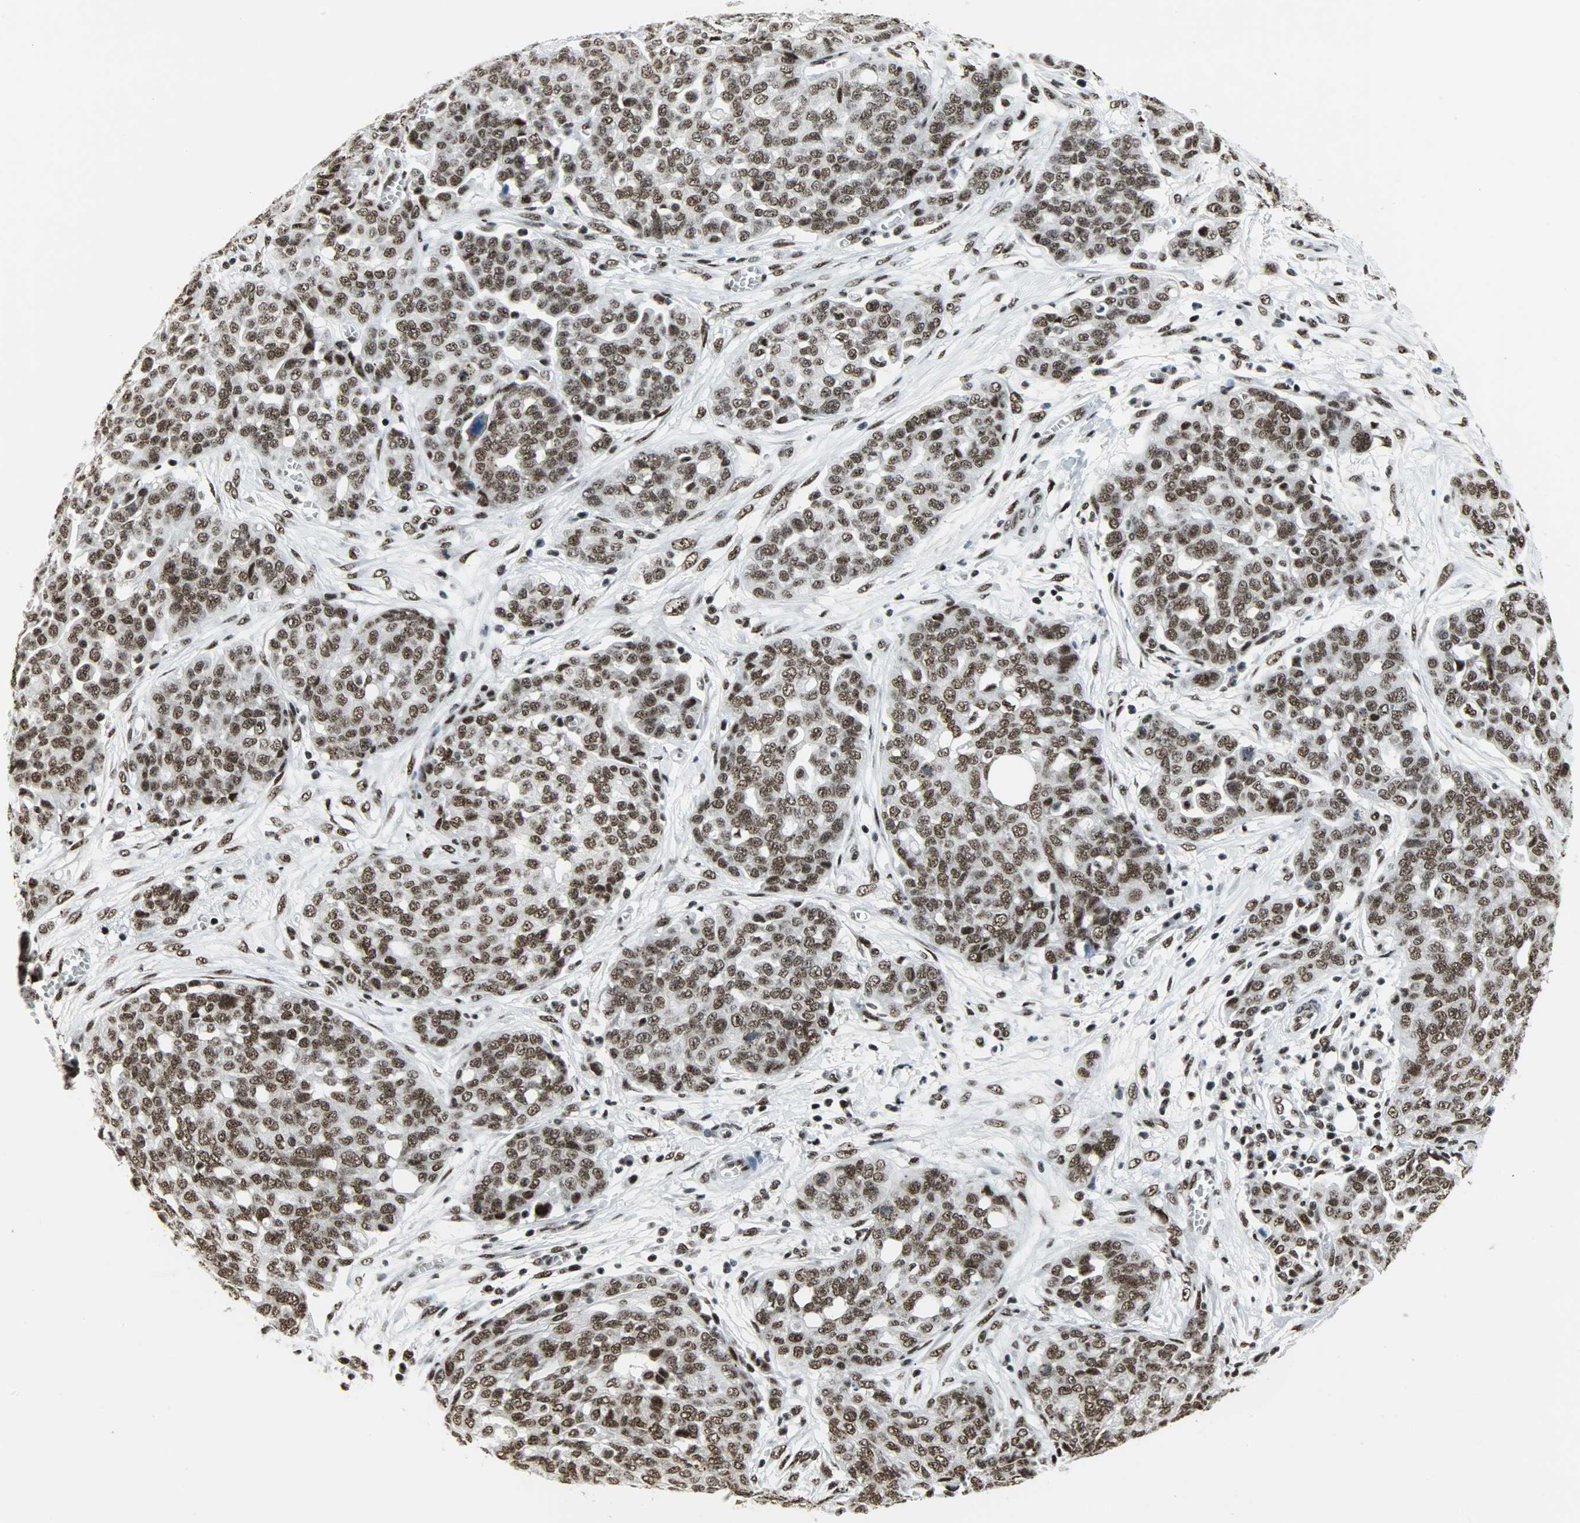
{"staining": {"intensity": "strong", "quantity": ">75%", "location": "nuclear"}, "tissue": "ovarian cancer", "cell_type": "Tumor cells", "image_type": "cancer", "snomed": [{"axis": "morphology", "description": "Cystadenocarcinoma, serous, NOS"}, {"axis": "topography", "description": "Soft tissue"}, {"axis": "topography", "description": "Ovary"}], "caption": "The photomicrograph reveals immunohistochemical staining of ovarian cancer (serous cystadenocarcinoma). There is strong nuclear positivity is seen in approximately >75% of tumor cells. The protein of interest is shown in brown color, while the nuclei are stained blue.", "gene": "SNRPA", "patient": {"sex": "female", "age": 57}}